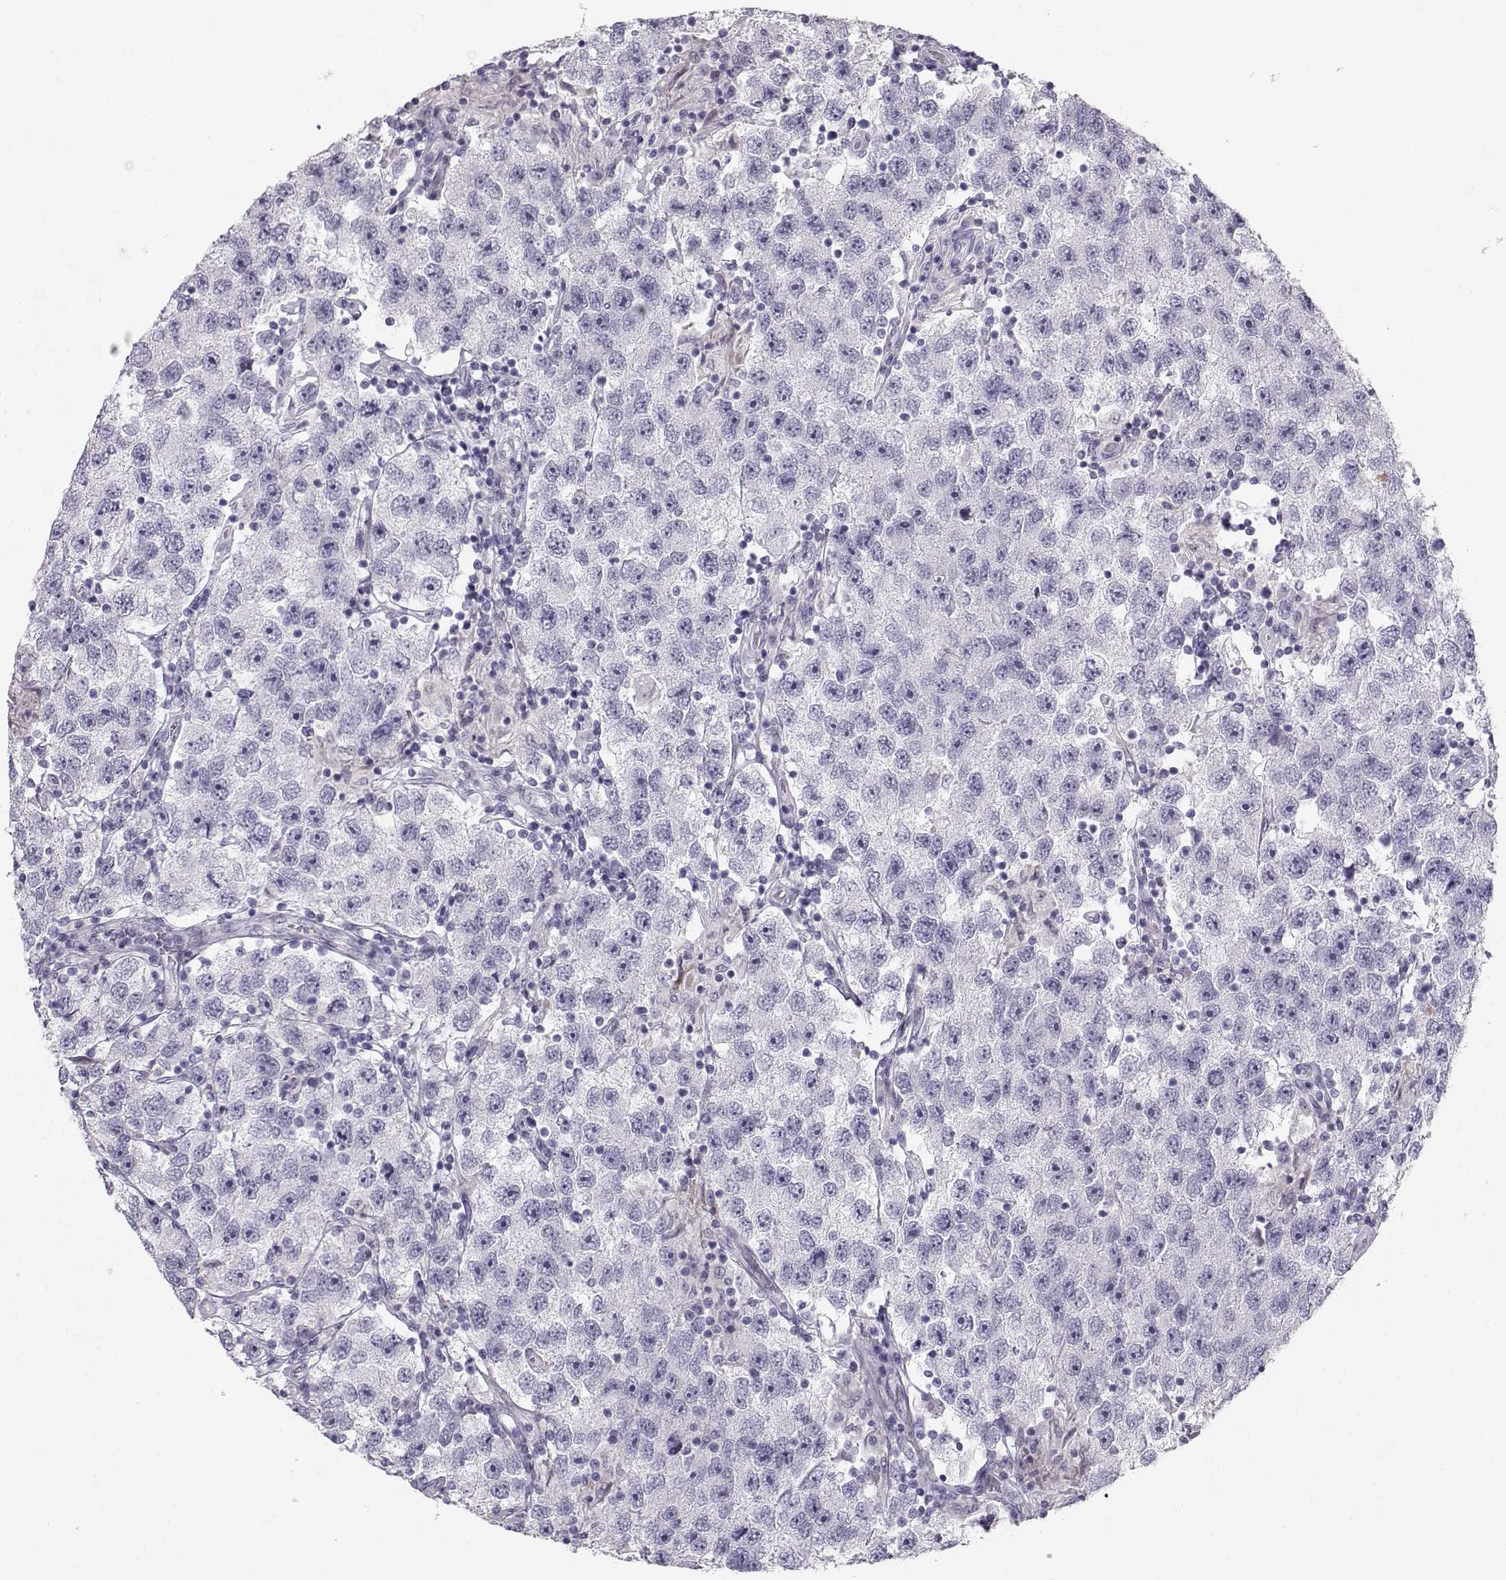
{"staining": {"intensity": "negative", "quantity": "none", "location": "none"}, "tissue": "testis cancer", "cell_type": "Tumor cells", "image_type": "cancer", "snomed": [{"axis": "morphology", "description": "Seminoma, NOS"}, {"axis": "topography", "description": "Testis"}], "caption": "Tumor cells show no significant protein positivity in seminoma (testis).", "gene": "CASR", "patient": {"sex": "male", "age": 26}}